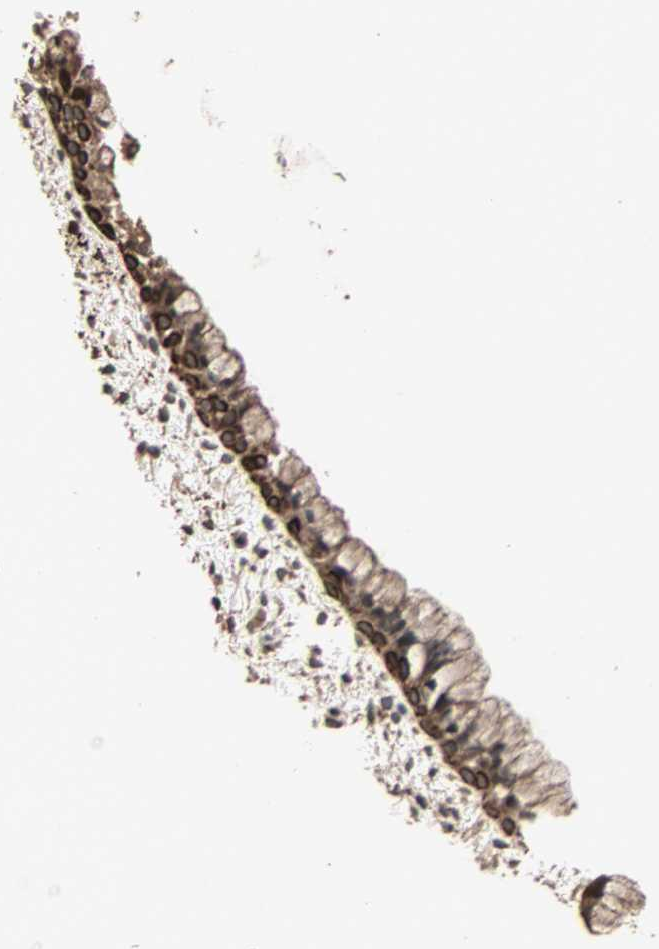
{"staining": {"intensity": "strong", "quantity": "25%-75%", "location": "cytoplasmic/membranous,nuclear"}, "tissue": "cervix", "cell_type": "Glandular cells", "image_type": "normal", "snomed": [{"axis": "morphology", "description": "Normal tissue, NOS"}, {"axis": "topography", "description": "Cervix"}], "caption": "Cervix stained for a protein reveals strong cytoplasmic/membranous,nuclear positivity in glandular cells. (DAB = brown stain, brightfield microscopy at high magnification).", "gene": "CALCRL", "patient": {"sex": "female", "age": 39}}